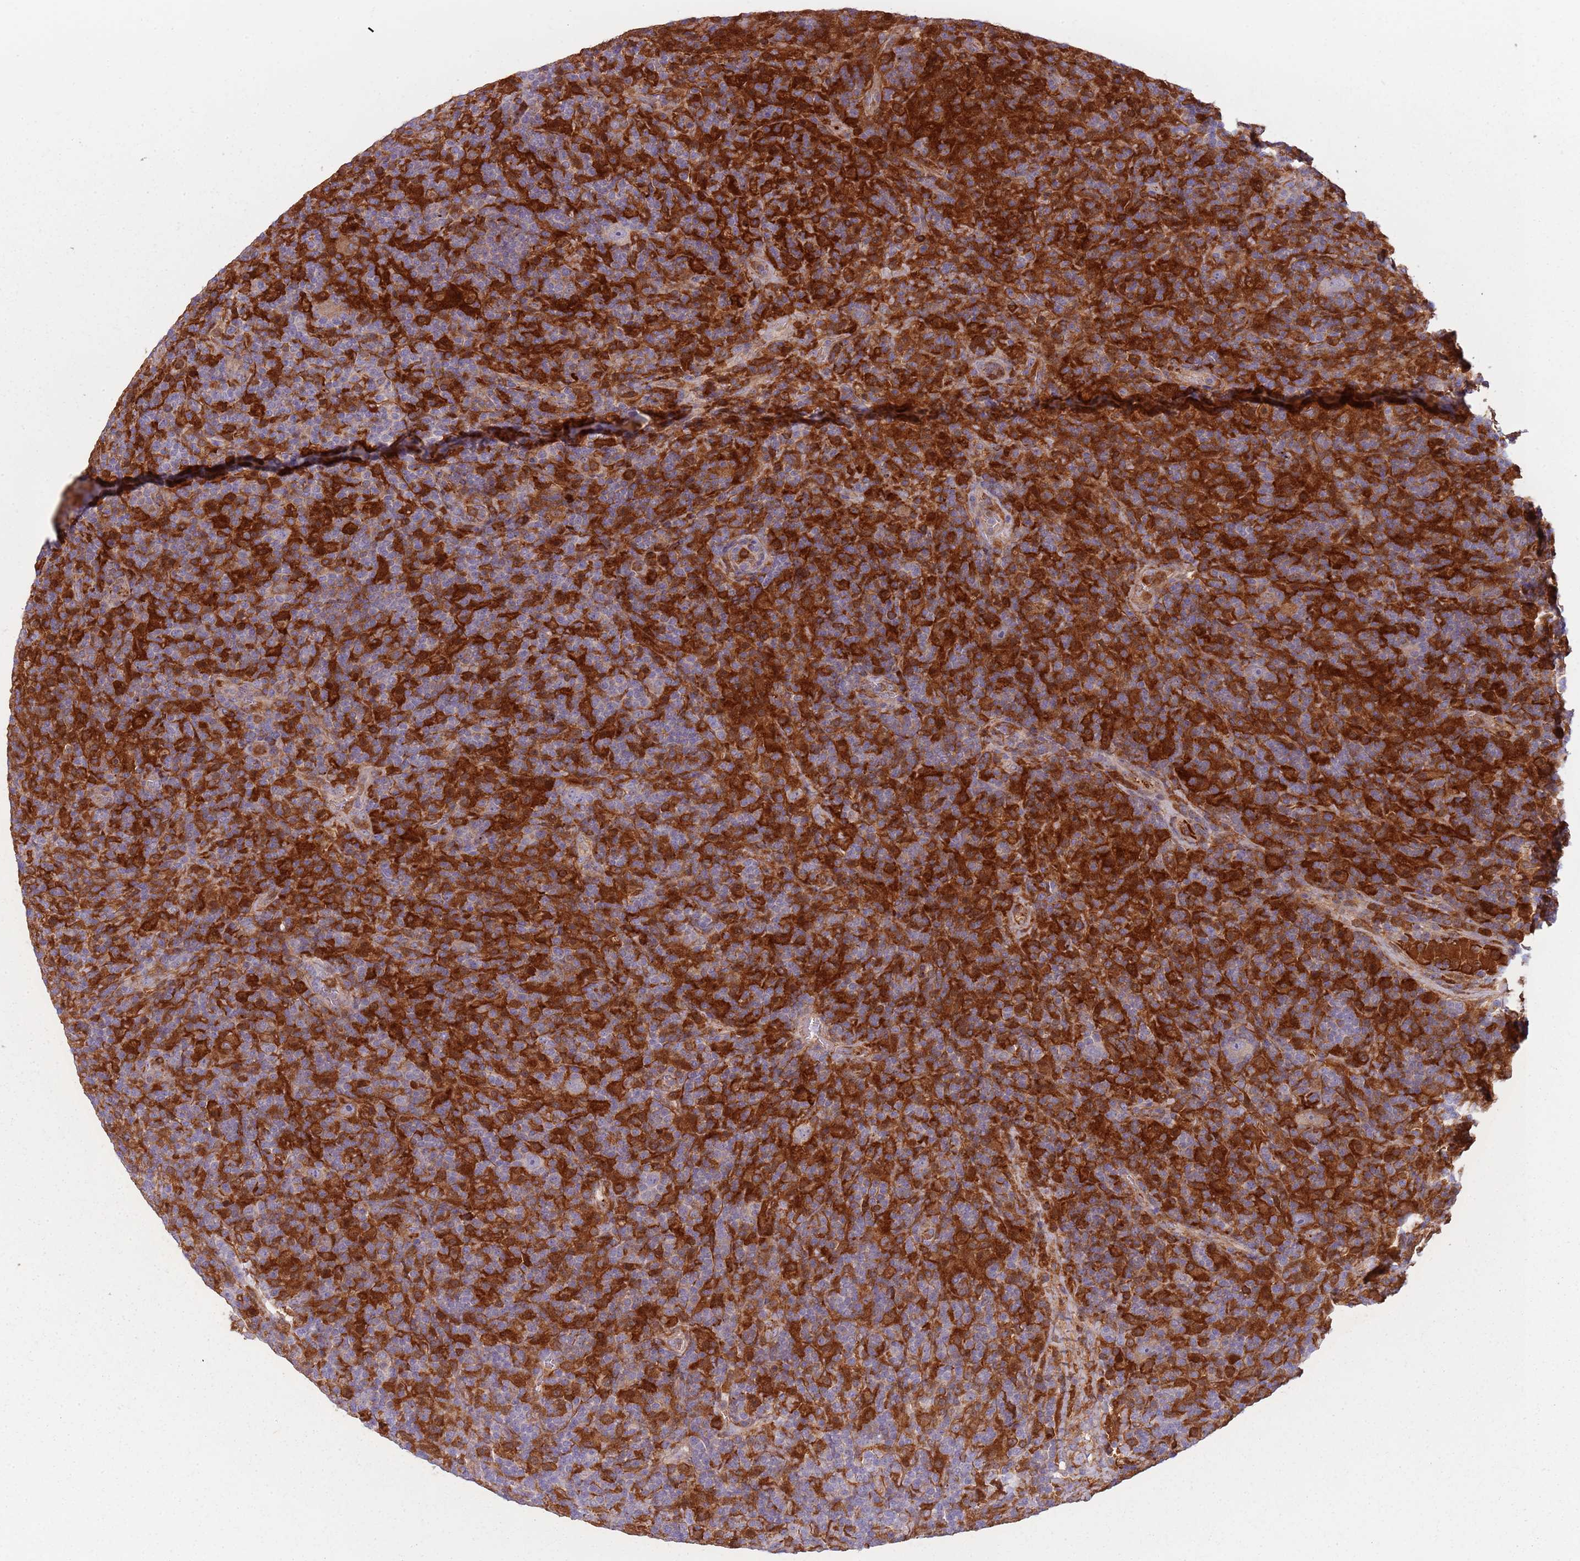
{"staining": {"intensity": "negative", "quantity": "none", "location": "none"}, "tissue": "lymphoma", "cell_type": "Tumor cells", "image_type": "cancer", "snomed": [{"axis": "morphology", "description": "Hodgkin's disease, NOS"}, {"axis": "topography", "description": "Lymph node"}], "caption": "Immunohistochemical staining of human lymphoma demonstrates no significant expression in tumor cells.", "gene": "NADK", "patient": {"sex": "male", "age": 70}}